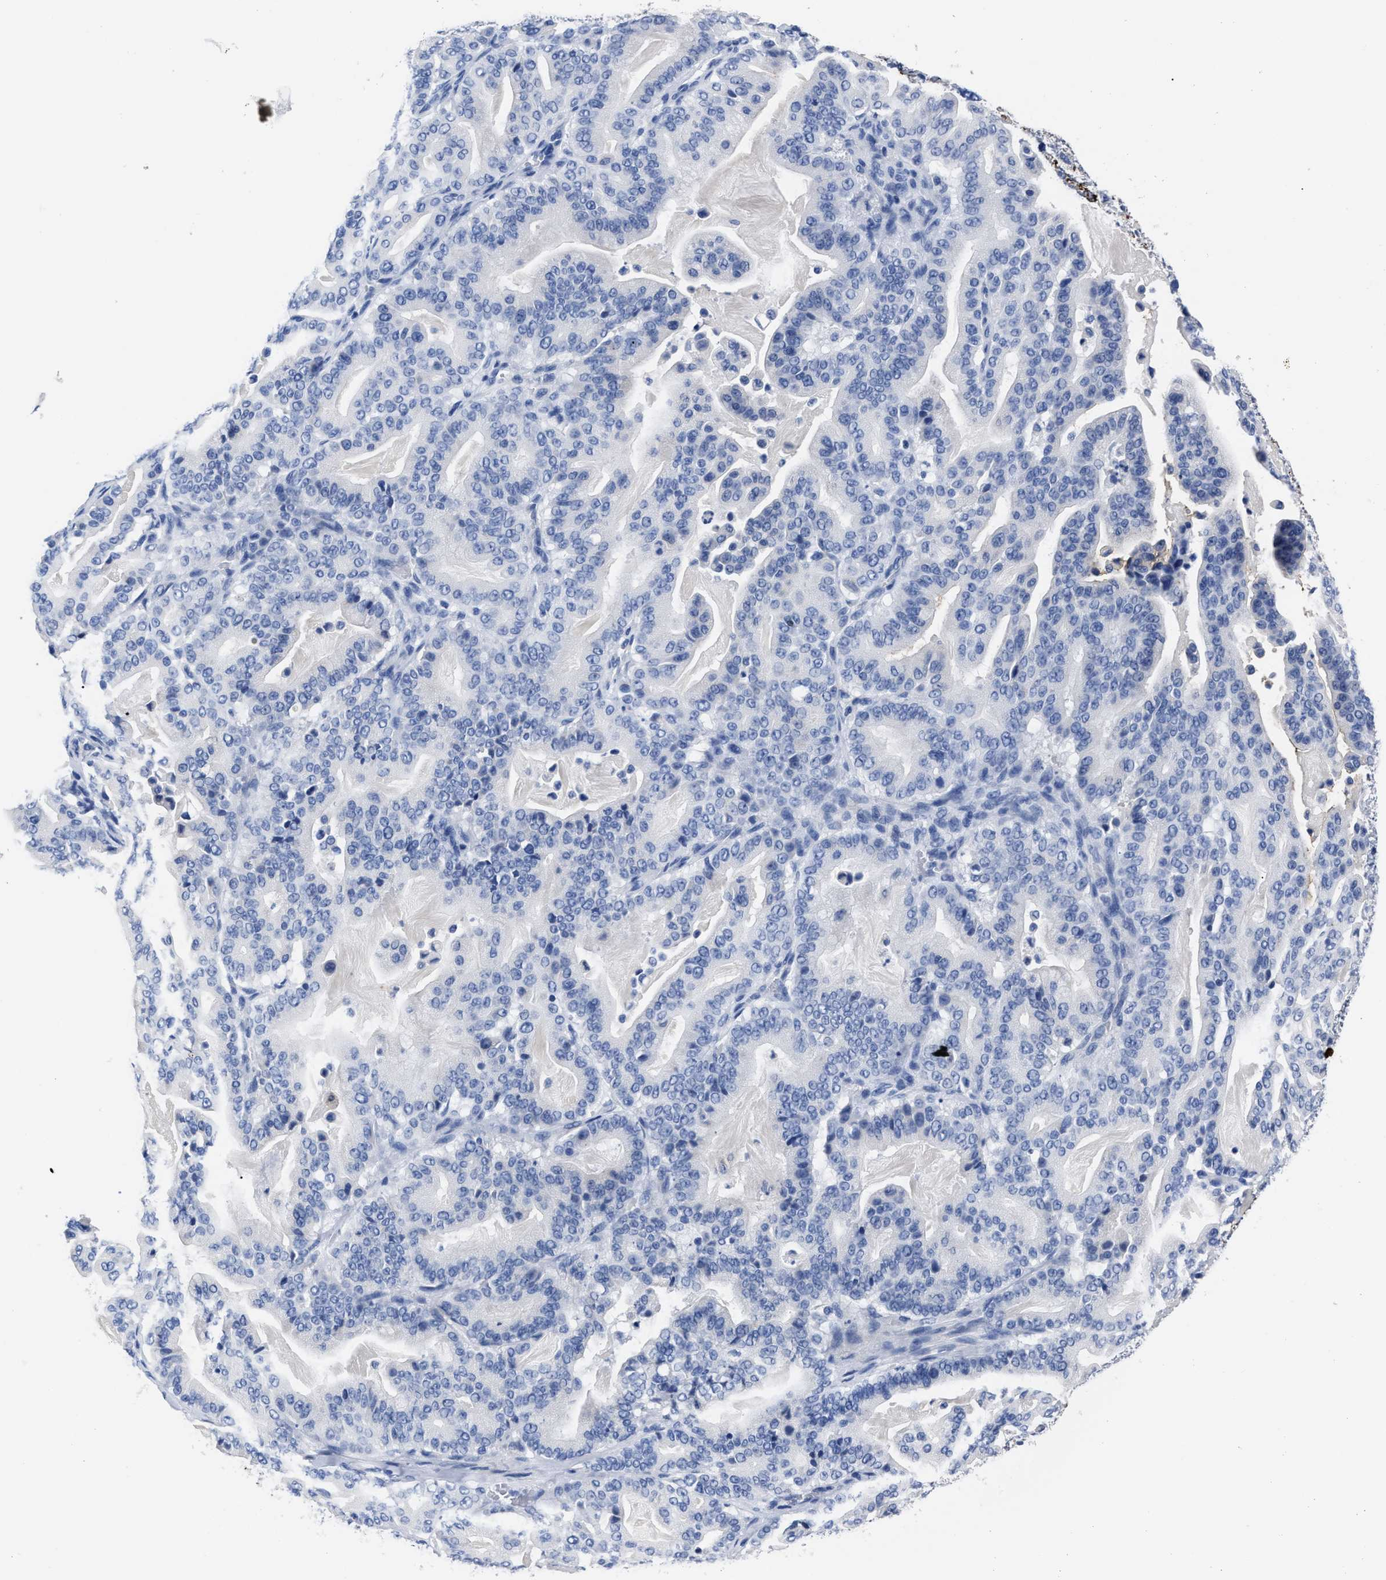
{"staining": {"intensity": "negative", "quantity": "none", "location": "none"}, "tissue": "pancreatic cancer", "cell_type": "Tumor cells", "image_type": "cancer", "snomed": [{"axis": "morphology", "description": "Adenocarcinoma, NOS"}, {"axis": "topography", "description": "Pancreas"}], "caption": "This is an immunohistochemistry micrograph of pancreatic cancer (adenocarcinoma). There is no expression in tumor cells.", "gene": "ALPG", "patient": {"sex": "male", "age": 63}}